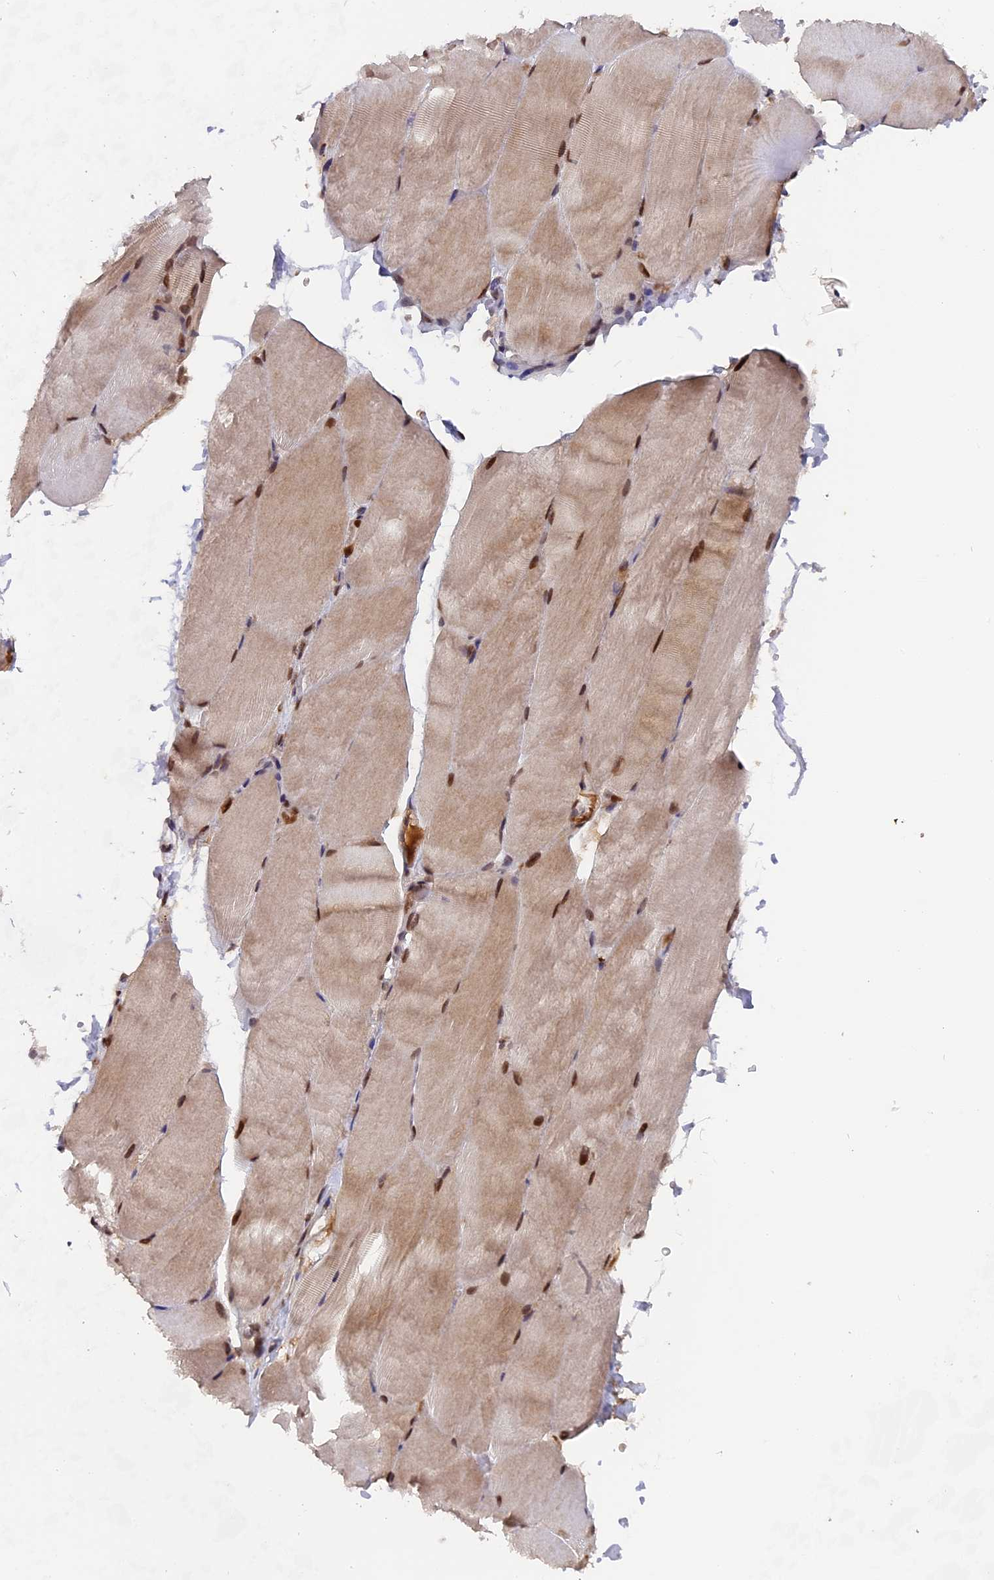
{"staining": {"intensity": "moderate", "quantity": ">75%", "location": "nuclear"}, "tissue": "skeletal muscle", "cell_type": "Myocytes", "image_type": "normal", "snomed": [{"axis": "morphology", "description": "Normal tissue, NOS"}, {"axis": "topography", "description": "Skeletal muscle"}, {"axis": "topography", "description": "Parathyroid gland"}], "caption": "IHC staining of unremarkable skeletal muscle, which demonstrates medium levels of moderate nuclear positivity in approximately >75% of myocytes indicating moderate nuclear protein expression. The staining was performed using DAB (3,3'-diaminobenzidine) (brown) for protein detection and nuclei were counterstained in hematoxylin (blue).", "gene": "PYGO1", "patient": {"sex": "female", "age": 37}}